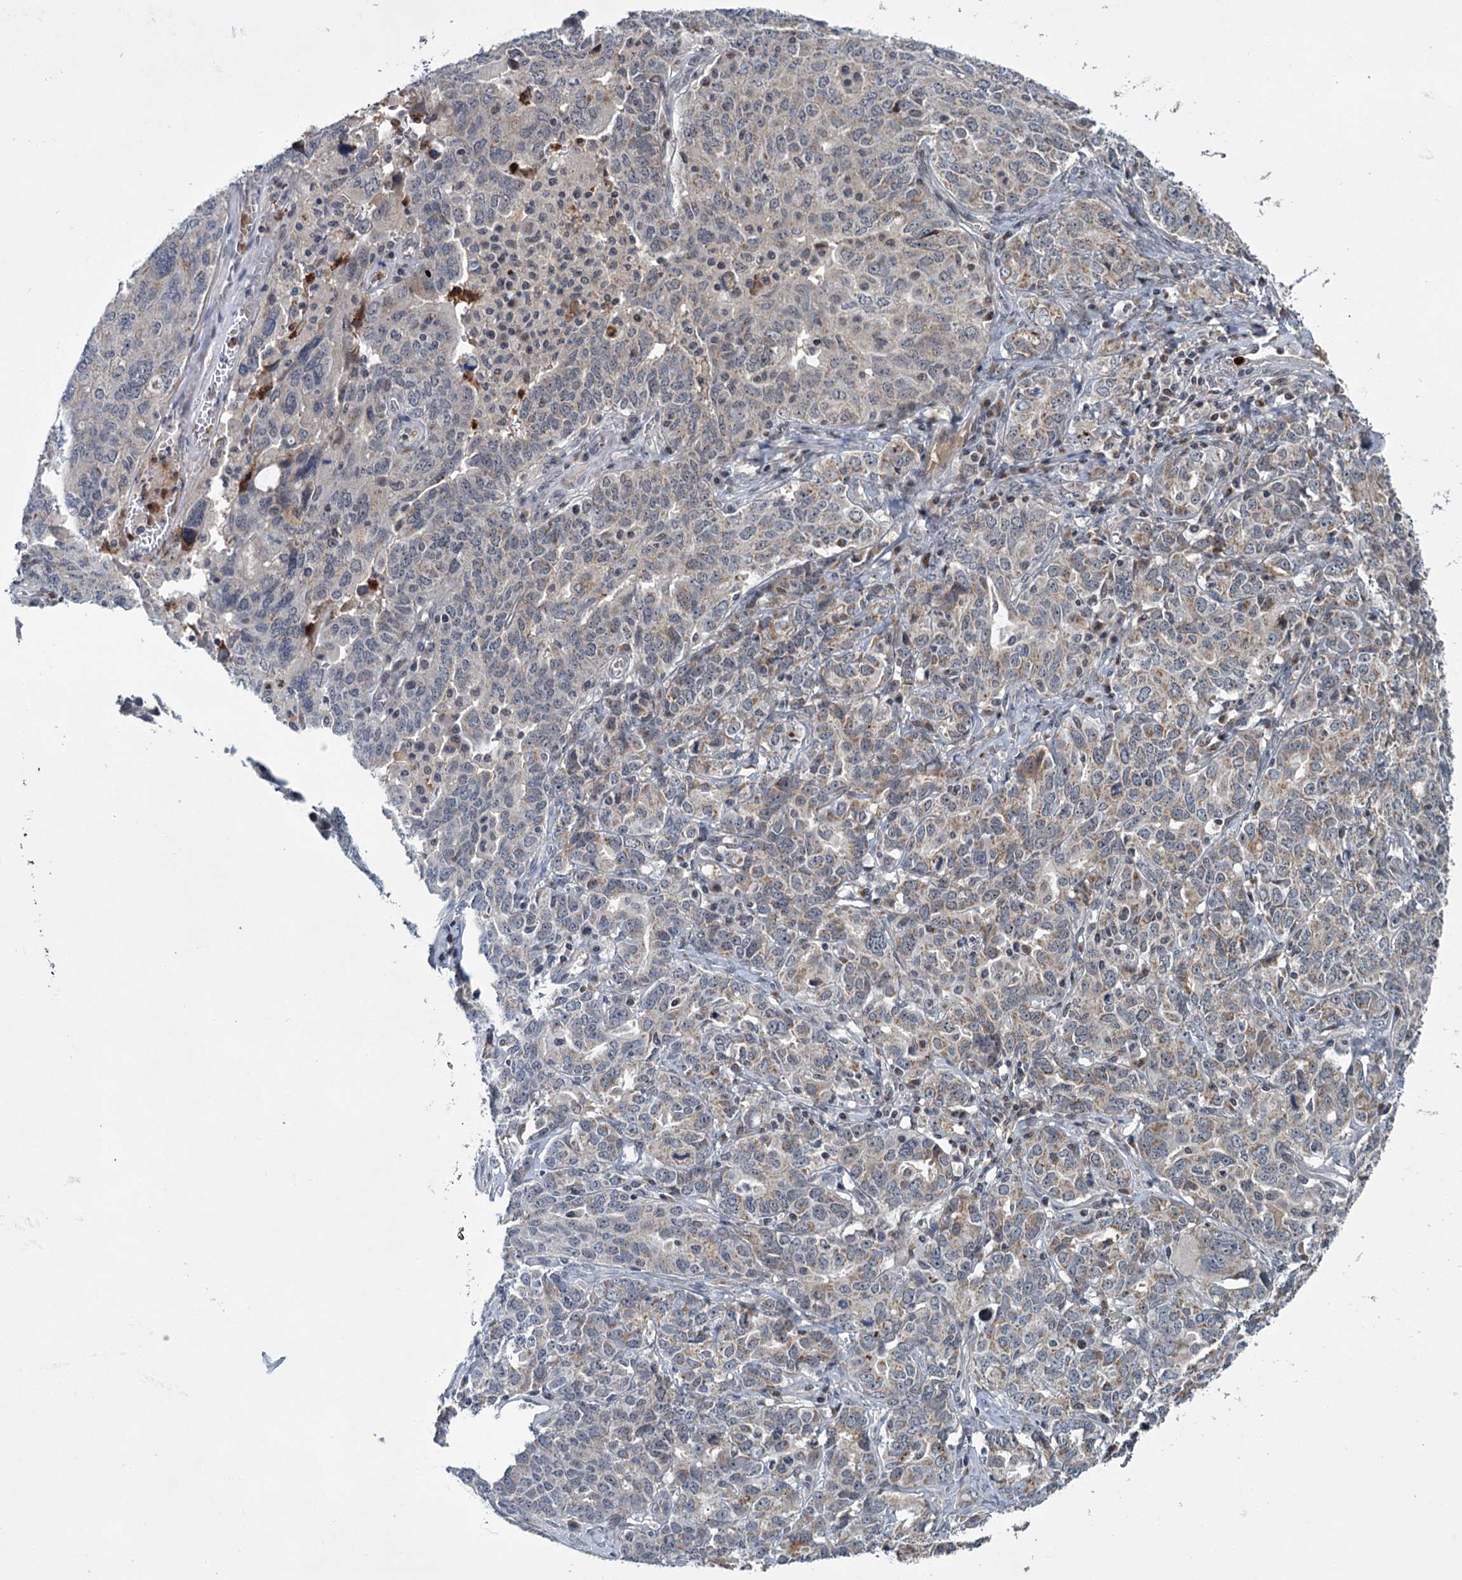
{"staining": {"intensity": "weak", "quantity": "25%-75%", "location": "cytoplasmic/membranous"}, "tissue": "ovarian cancer", "cell_type": "Tumor cells", "image_type": "cancer", "snomed": [{"axis": "morphology", "description": "Carcinoma, endometroid"}, {"axis": "topography", "description": "Ovary"}], "caption": "Human ovarian cancer (endometroid carcinoma) stained with a protein marker demonstrates weak staining in tumor cells.", "gene": "KANSL2", "patient": {"sex": "female", "age": 62}}